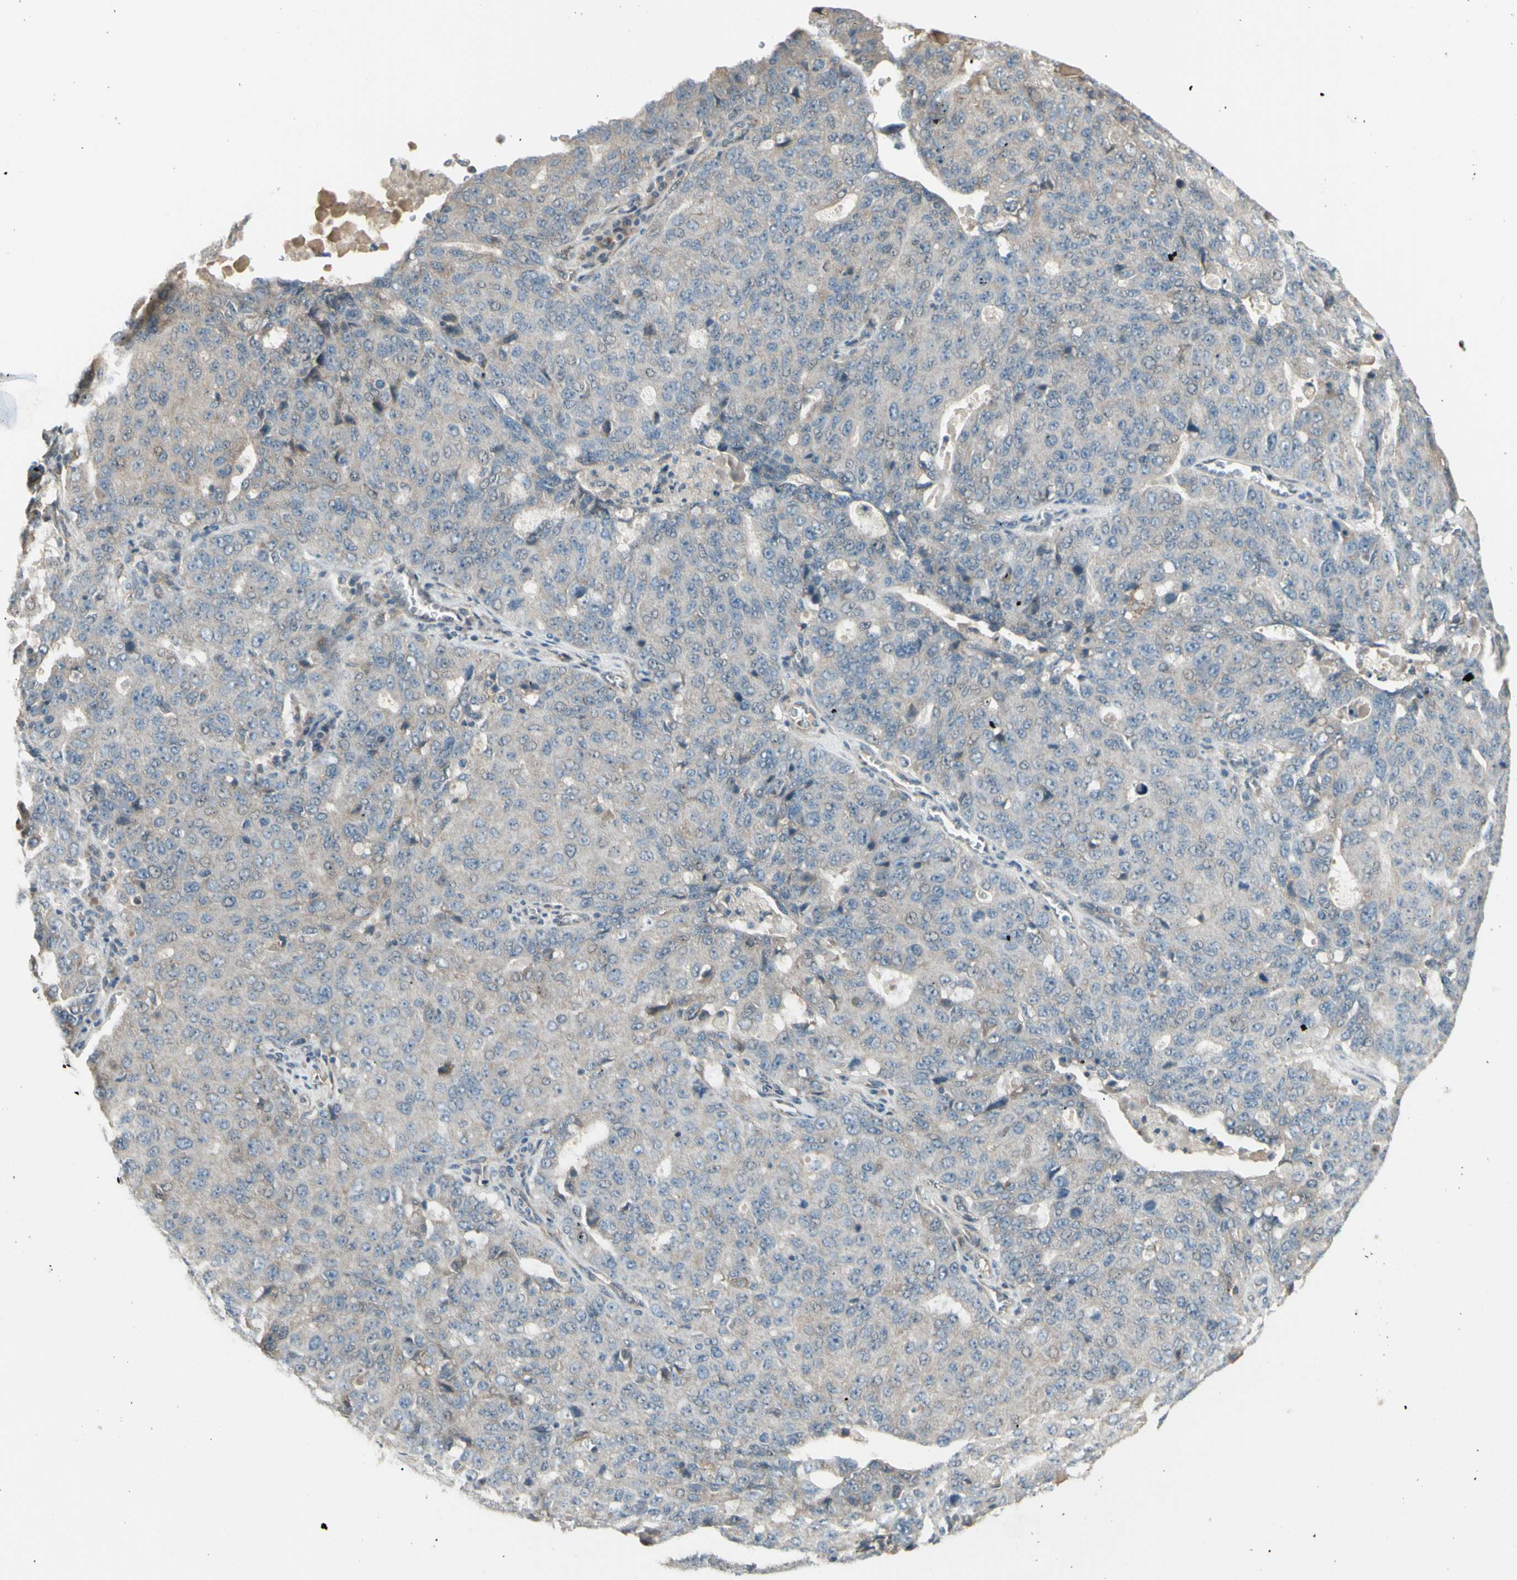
{"staining": {"intensity": "negative", "quantity": "none", "location": "none"}, "tissue": "ovarian cancer", "cell_type": "Tumor cells", "image_type": "cancer", "snomed": [{"axis": "morphology", "description": "Carcinoma, endometroid"}, {"axis": "topography", "description": "Ovary"}], "caption": "Tumor cells show no significant protein positivity in endometroid carcinoma (ovarian).", "gene": "NAXD", "patient": {"sex": "female", "age": 62}}